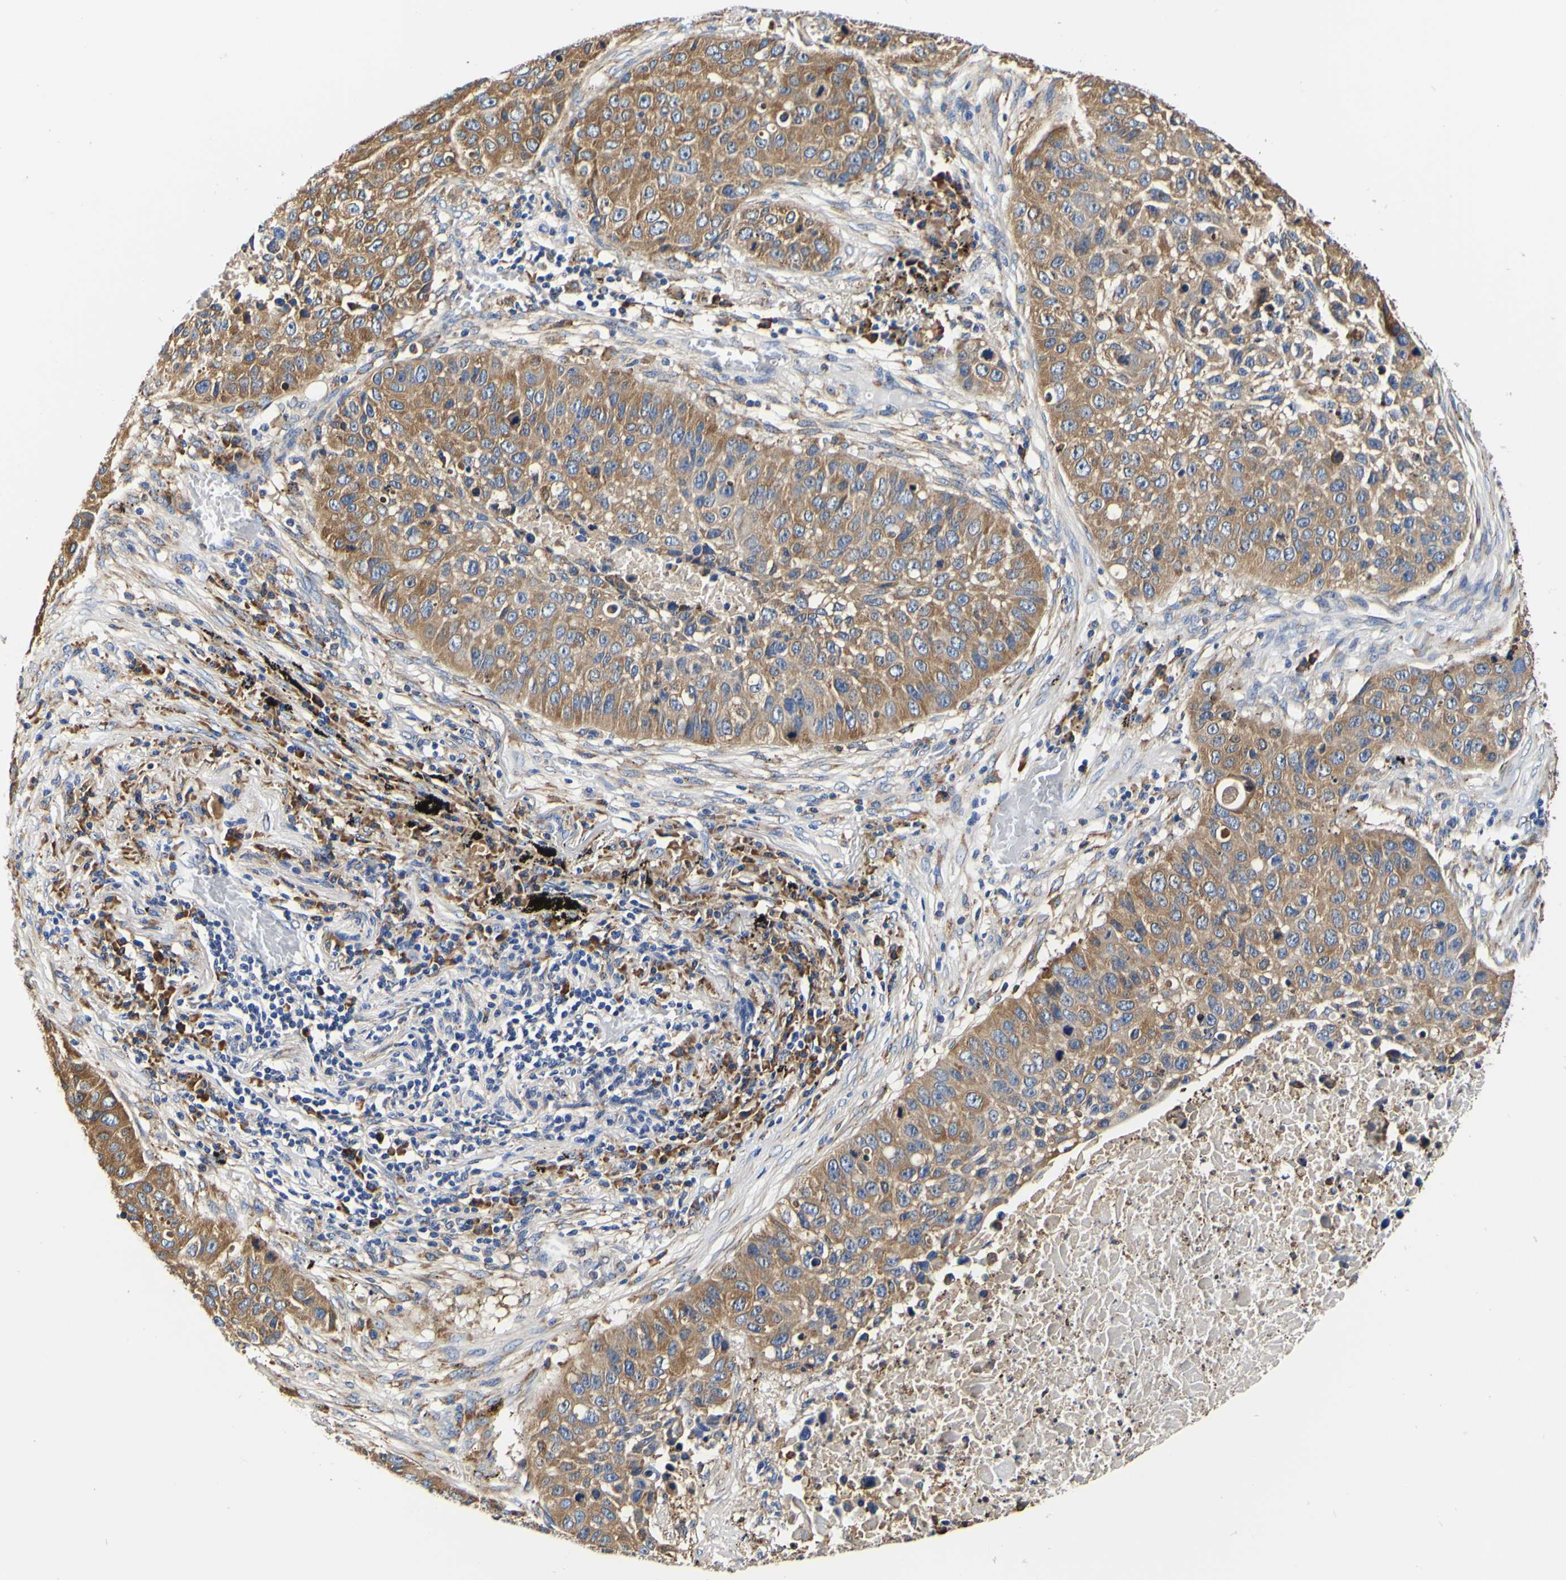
{"staining": {"intensity": "moderate", "quantity": ">75%", "location": "cytoplasmic/membranous"}, "tissue": "lung cancer", "cell_type": "Tumor cells", "image_type": "cancer", "snomed": [{"axis": "morphology", "description": "Squamous cell carcinoma, NOS"}, {"axis": "topography", "description": "Lung"}], "caption": "IHC (DAB (3,3'-diaminobenzidine)) staining of human lung cancer (squamous cell carcinoma) demonstrates moderate cytoplasmic/membranous protein staining in approximately >75% of tumor cells.", "gene": "P4HB", "patient": {"sex": "male", "age": 57}}